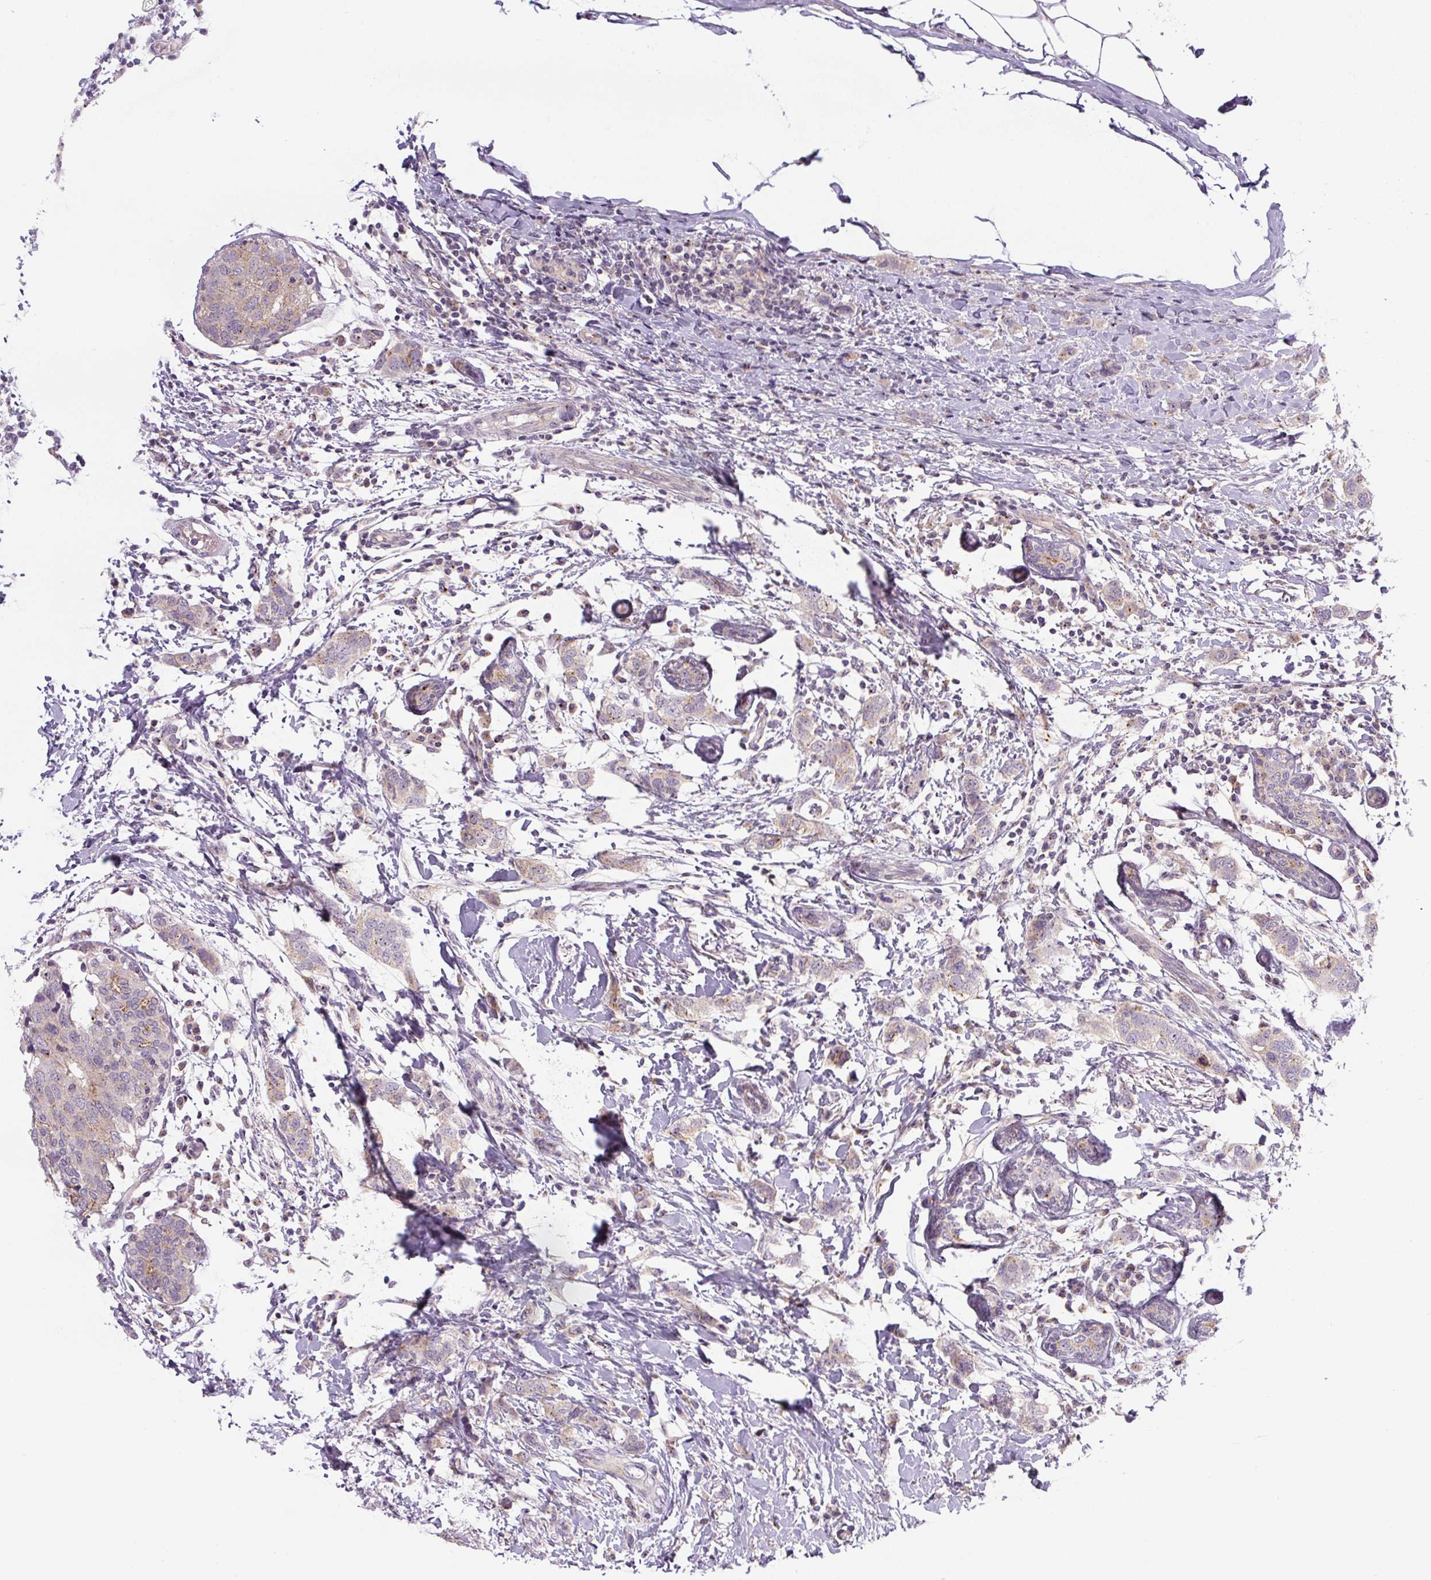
{"staining": {"intensity": "negative", "quantity": "none", "location": "none"}, "tissue": "breast cancer", "cell_type": "Tumor cells", "image_type": "cancer", "snomed": [{"axis": "morphology", "description": "Duct carcinoma"}, {"axis": "topography", "description": "Breast"}], "caption": "Immunohistochemical staining of human infiltrating ductal carcinoma (breast) reveals no significant positivity in tumor cells.", "gene": "PCM1", "patient": {"sex": "female", "age": 50}}